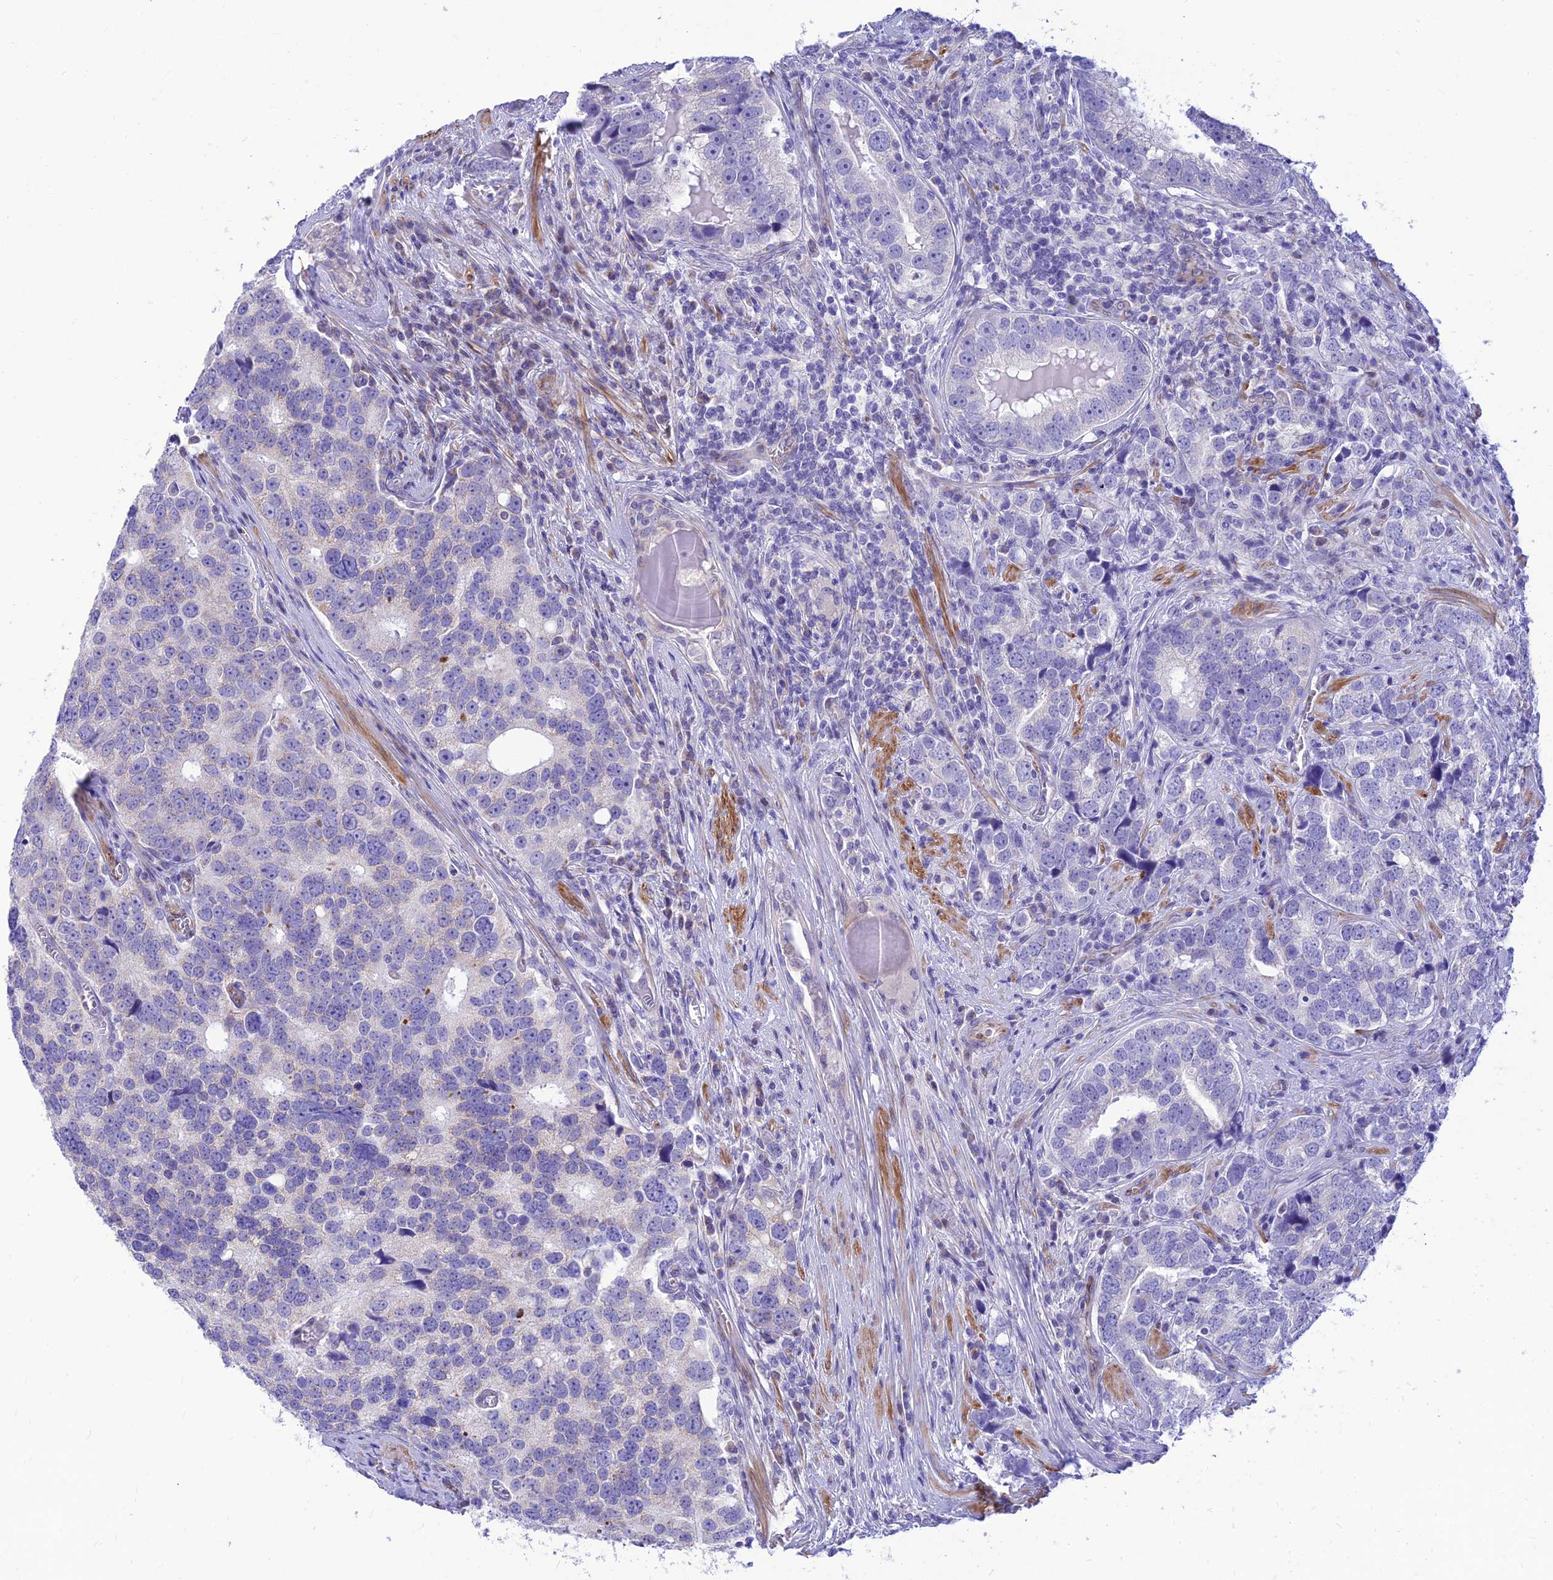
{"staining": {"intensity": "negative", "quantity": "none", "location": "none"}, "tissue": "prostate cancer", "cell_type": "Tumor cells", "image_type": "cancer", "snomed": [{"axis": "morphology", "description": "Adenocarcinoma, High grade"}, {"axis": "topography", "description": "Prostate"}], "caption": "This is a photomicrograph of immunohistochemistry (IHC) staining of high-grade adenocarcinoma (prostate), which shows no positivity in tumor cells. (Stains: DAB immunohistochemistry with hematoxylin counter stain, Microscopy: brightfield microscopy at high magnification).", "gene": "FAM186B", "patient": {"sex": "male", "age": 71}}